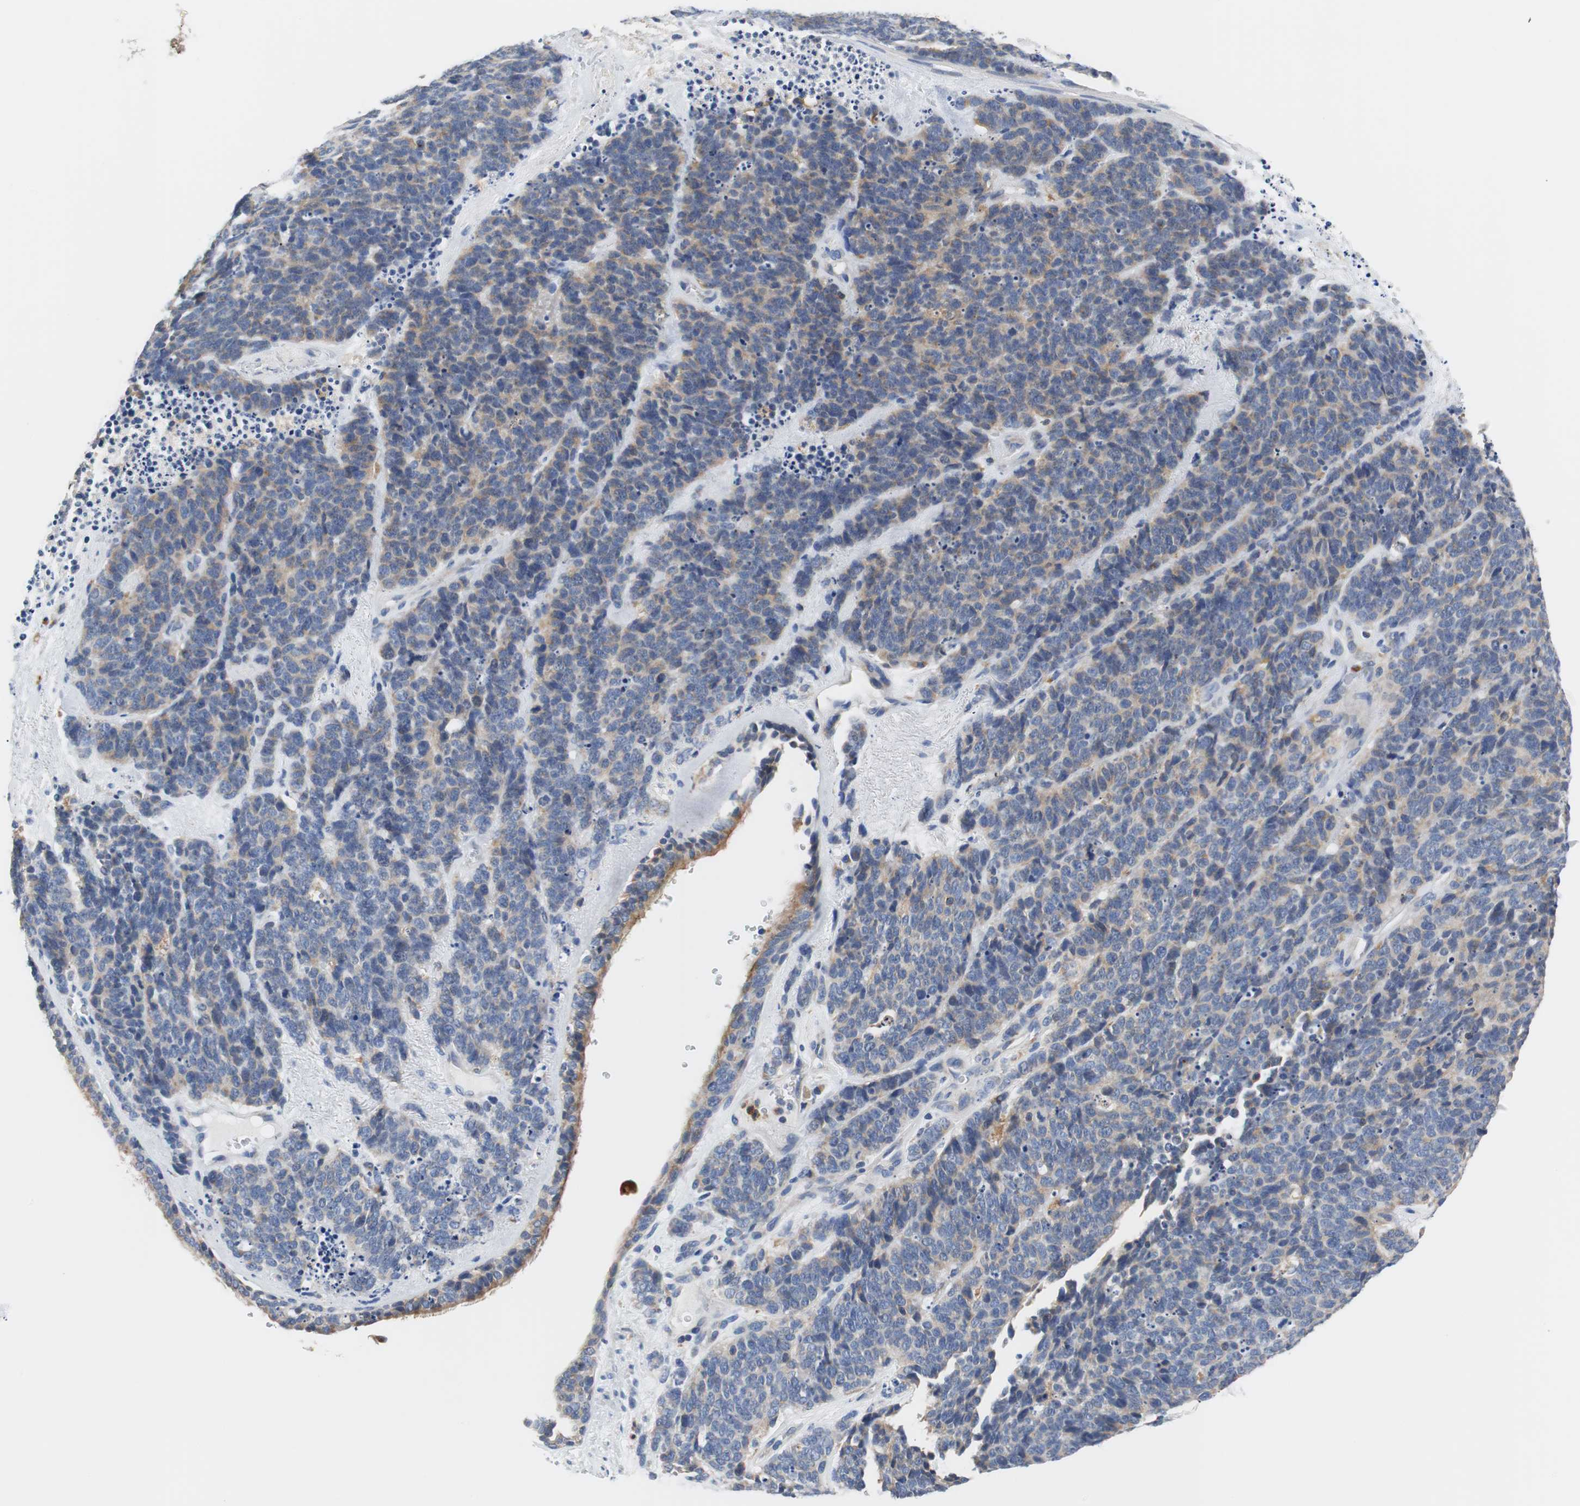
{"staining": {"intensity": "weak", "quantity": "25%-75%", "location": "cytoplasmic/membranous"}, "tissue": "lung cancer", "cell_type": "Tumor cells", "image_type": "cancer", "snomed": [{"axis": "morphology", "description": "Neoplasm, malignant, NOS"}, {"axis": "topography", "description": "Lung"}], "caption": "Human neoplasm (malignant) (lung) stained with a brown dye reveals weak cytoplasmic/membranous positive staining in approximately 25%-75% of tumor cells.", "gene": "VAMP8", "patient": {"sex": "female", "age": 58}}